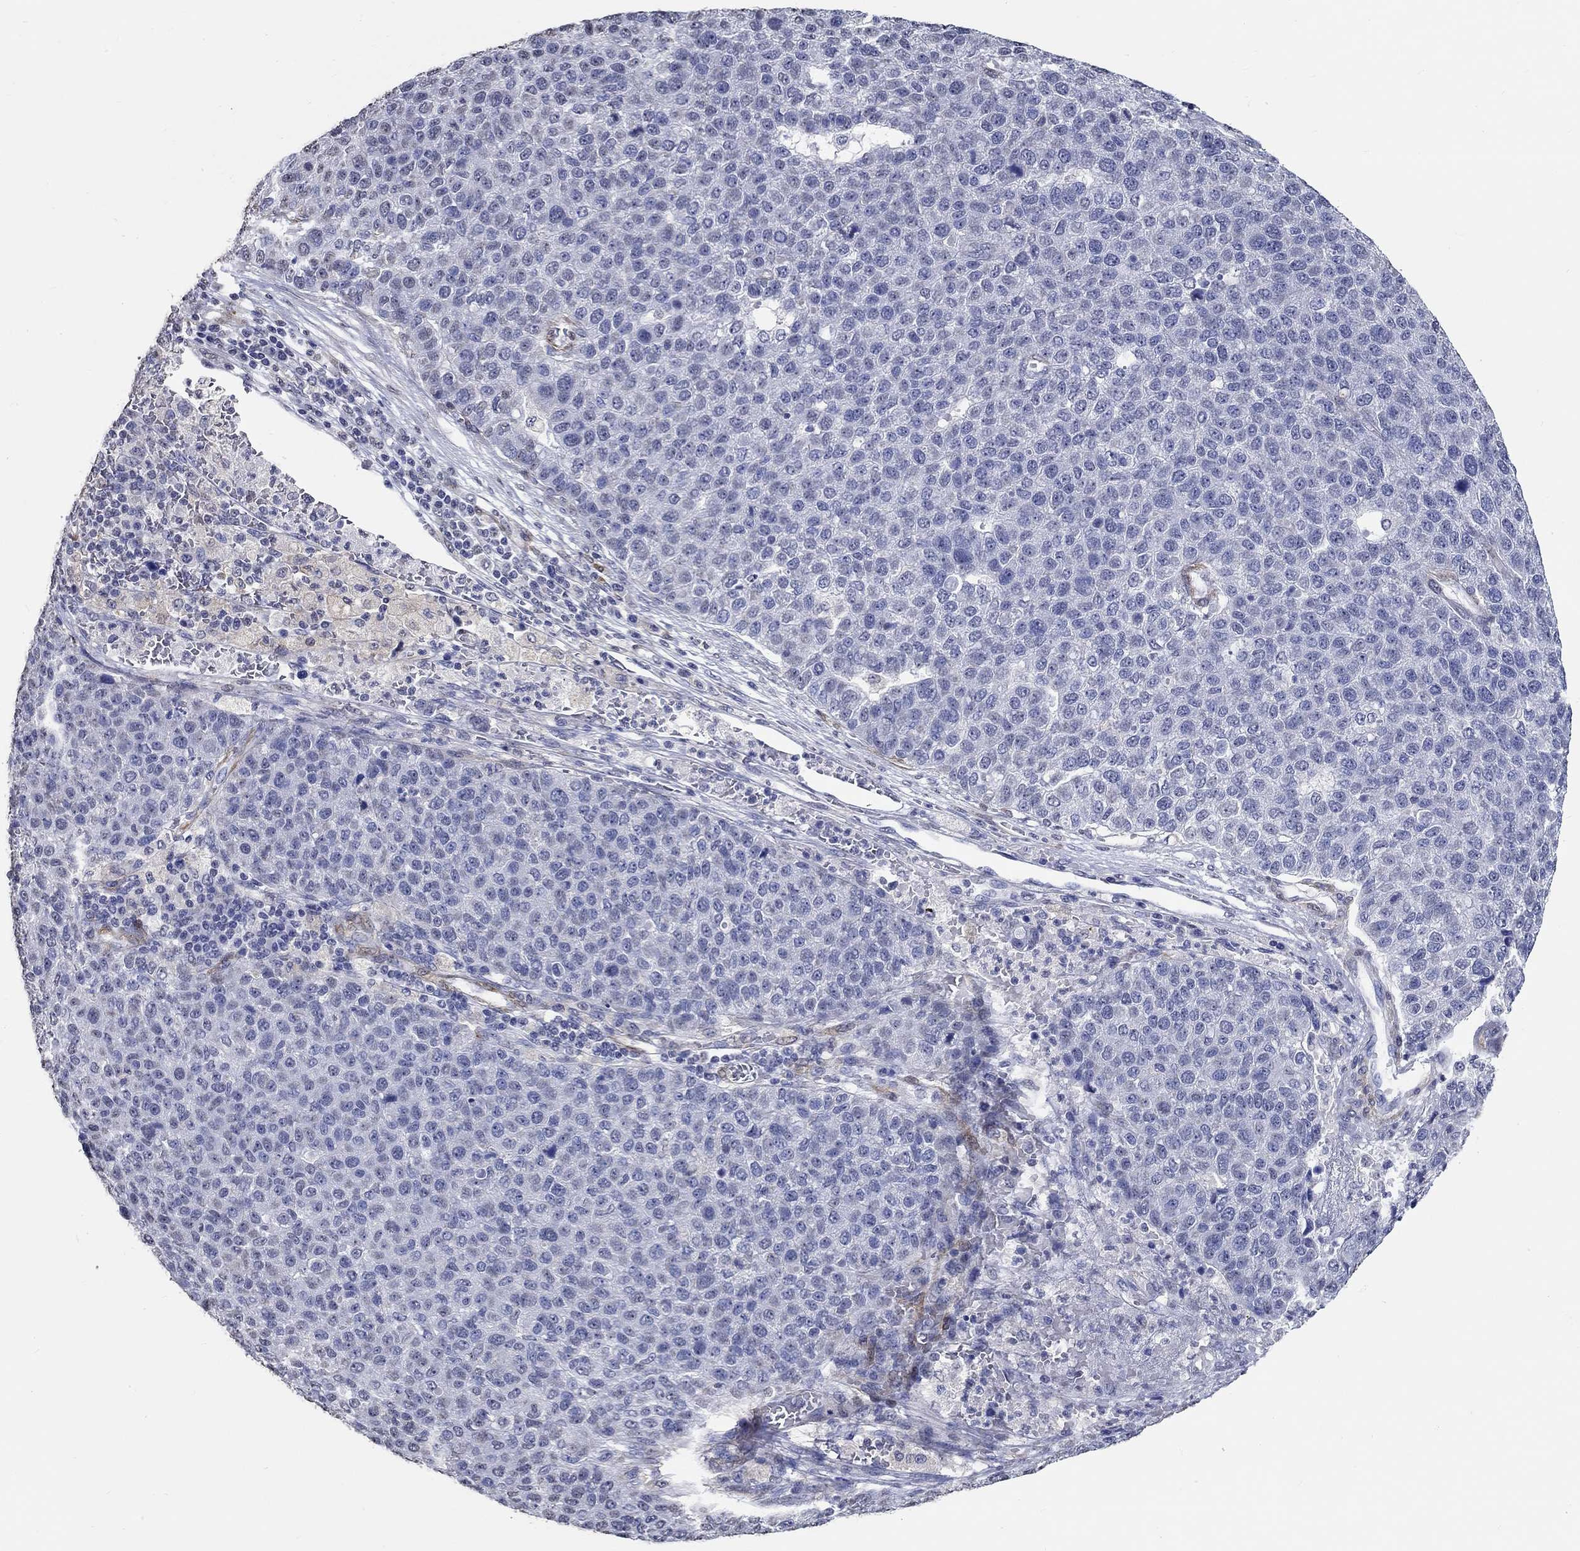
{"staining": {"intensity": "negative", "quantity": "none", "location": "none"}, "tissue": "pancreatic cancer", "cell_type": "Tumor cells", "image_type": "cancer", "snomed": [{"axis": "morphology", "description": "Adenocarcinoma, NOS"}, {"axis": "topography", "description": "Pancreas"}], "caption": "Tumor cells show no significant staining in adenocarcinoma (pancreatic).", "gene": "PDE1B", "patient": {"sex": "female", "age": 61}}